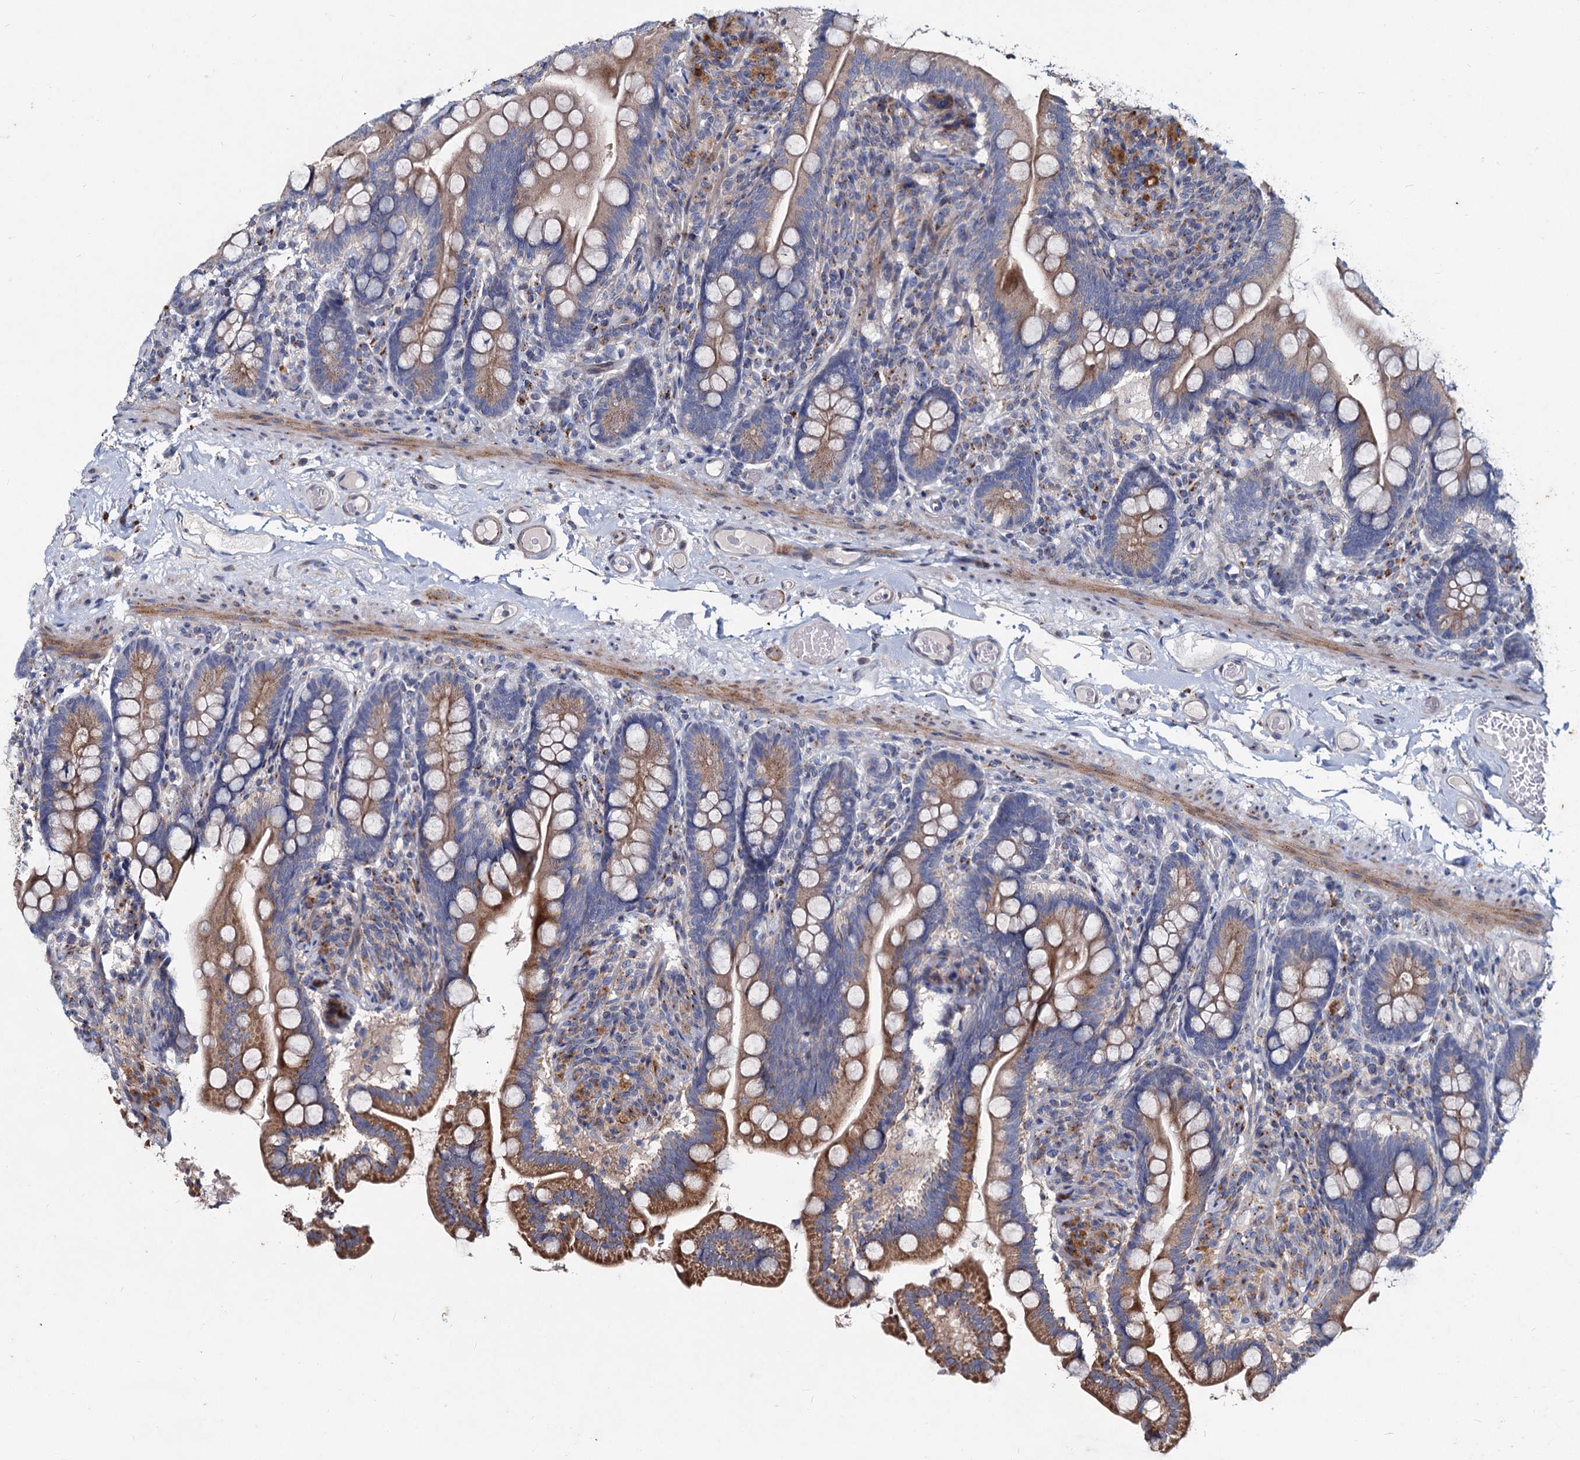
{"staining": {"intensity": "moderate", "quantity": "25%-75%", "location": "cytoplasmic/membranous"}, "tissue": "small intestine", "cell_type": "Glandular cells", "image_type": "normal", "snomed": [{"axis": "morphology", "description": "Normal tissue, NOS"}, {"axis": "topography", "description": "Small intestine"}], "caption": "Benign small intestine shows moderate cytoplasmic/membranous staining in approximately 25%-75% of glandular cells The protein of interest is shown in brown color, while the nuclei are stained blue..", "gene": "AGBL4", "patient": {"sex": "female", "age": 64}}